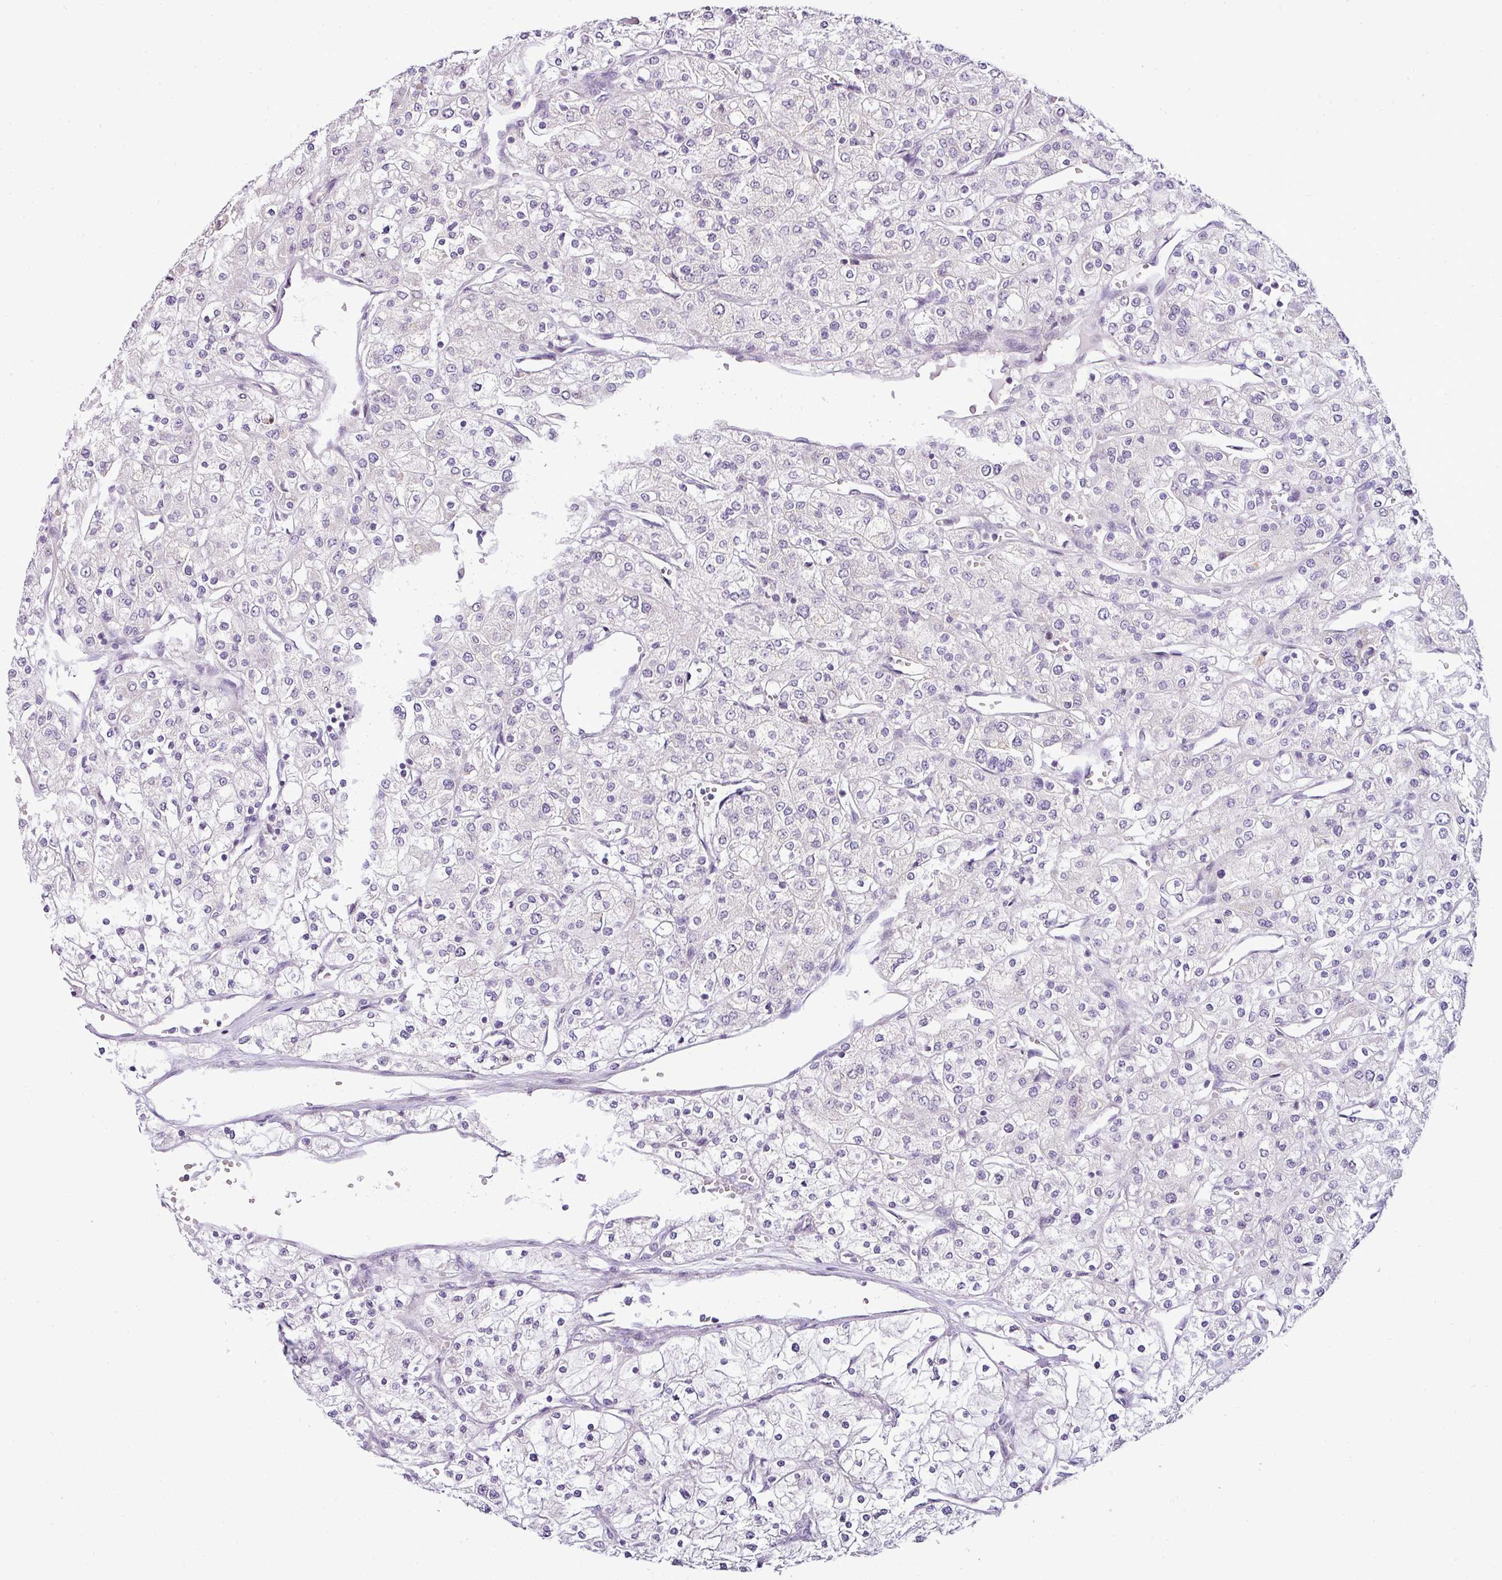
{"staining": {"intensity": "negative", "quantity": "none", "location": "none"}, "tissue": "renal cancer", "cell_type": "Tumor cells", "image_type": "cancer", "snomed": [{"axis": "morphology", "description": "Adenocarcinoma, NOS"}, {"axis": "topography", "description": "Kidney"}], "caption": "Immunohistochemical staining of human renal cancer (adenocarcinoma) shows no significant staining in tumor cells. (DAB immunohistochemistry (IHC) visualized using brightfield microscopy, high magnification).", "gene": "TEX30", "patient": {"sex": "male", "age": 80}}